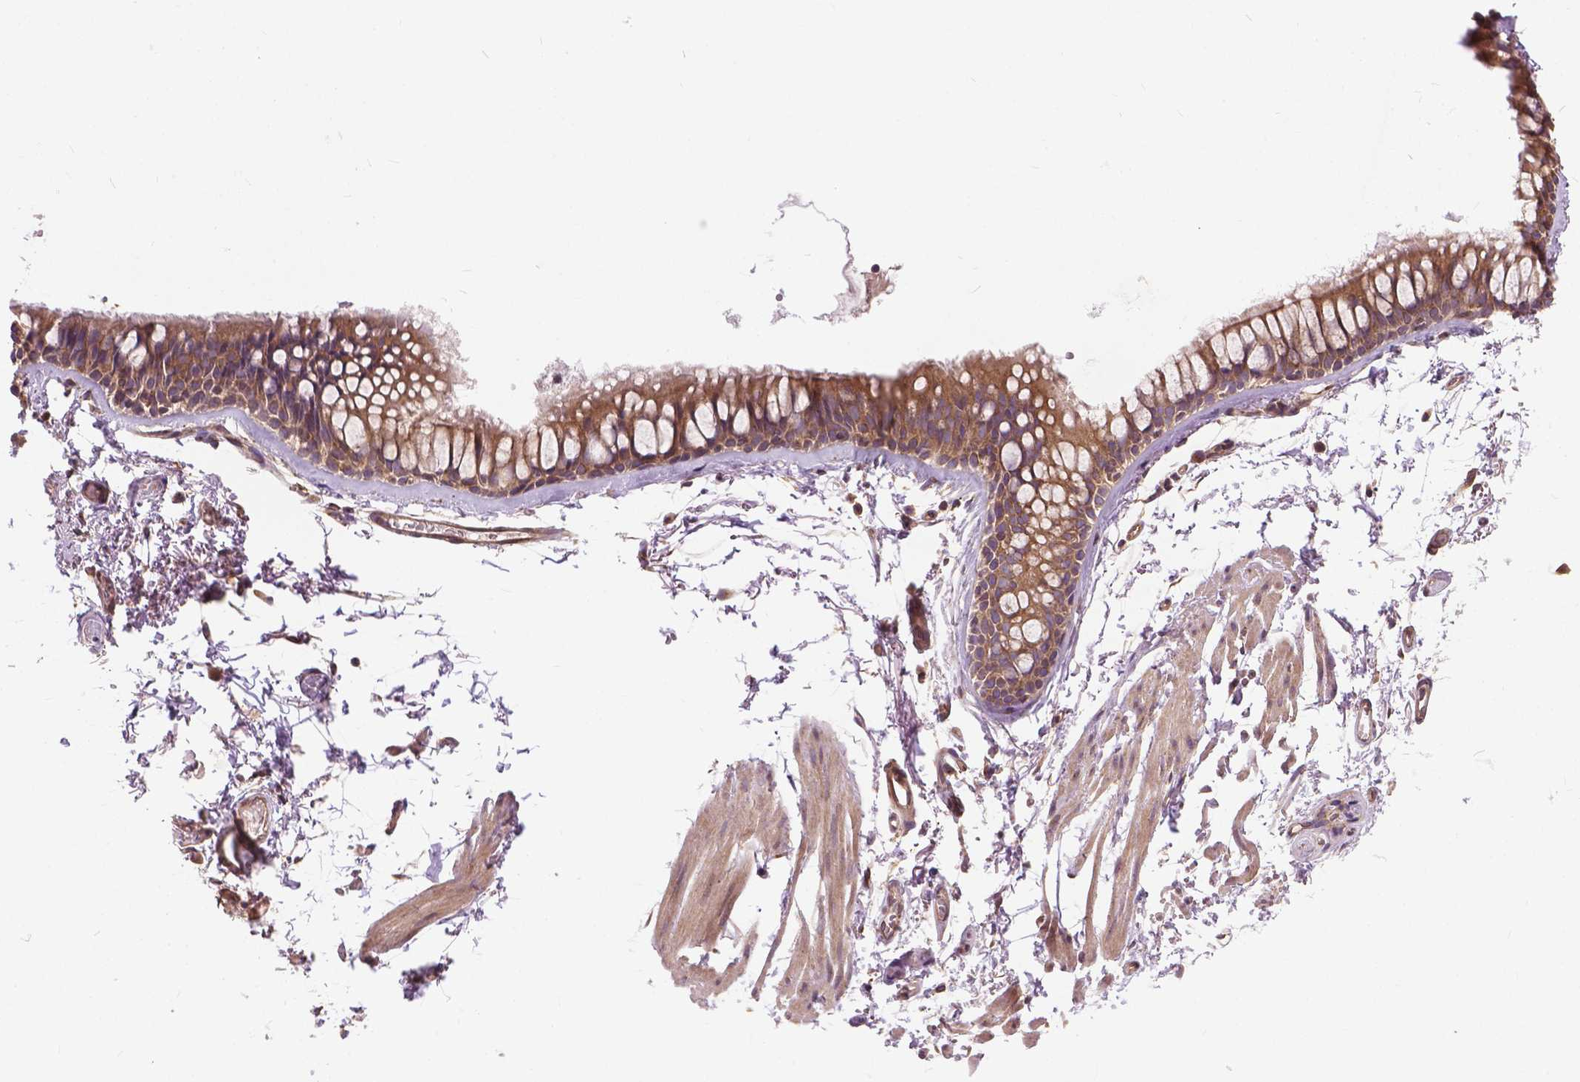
{"staining": {"intensity": "moderate", "quantity": ">75%", "location": "cytoplasmic/membranous"}, "tissue": "soft tissue", "cell_type": "Fibroblasts", "image_type": "normal", "snomed": [{"axis": "morphology", "description": "Normal tissue, NOS"}, {"axis": "topography", "description": "Cartilage tissue"}, {"axis": "topography", "description": "Bronchus"}], "caption": "IHC (DAB (3,3'-diaminobenzidine)) staining of benign human soft tissue shows moderate cytoplasmic/membranous protein expression in about >75% of fibroblasts.", "gene": "MZT1", "patient": {"sex": "female", "age": 79}}